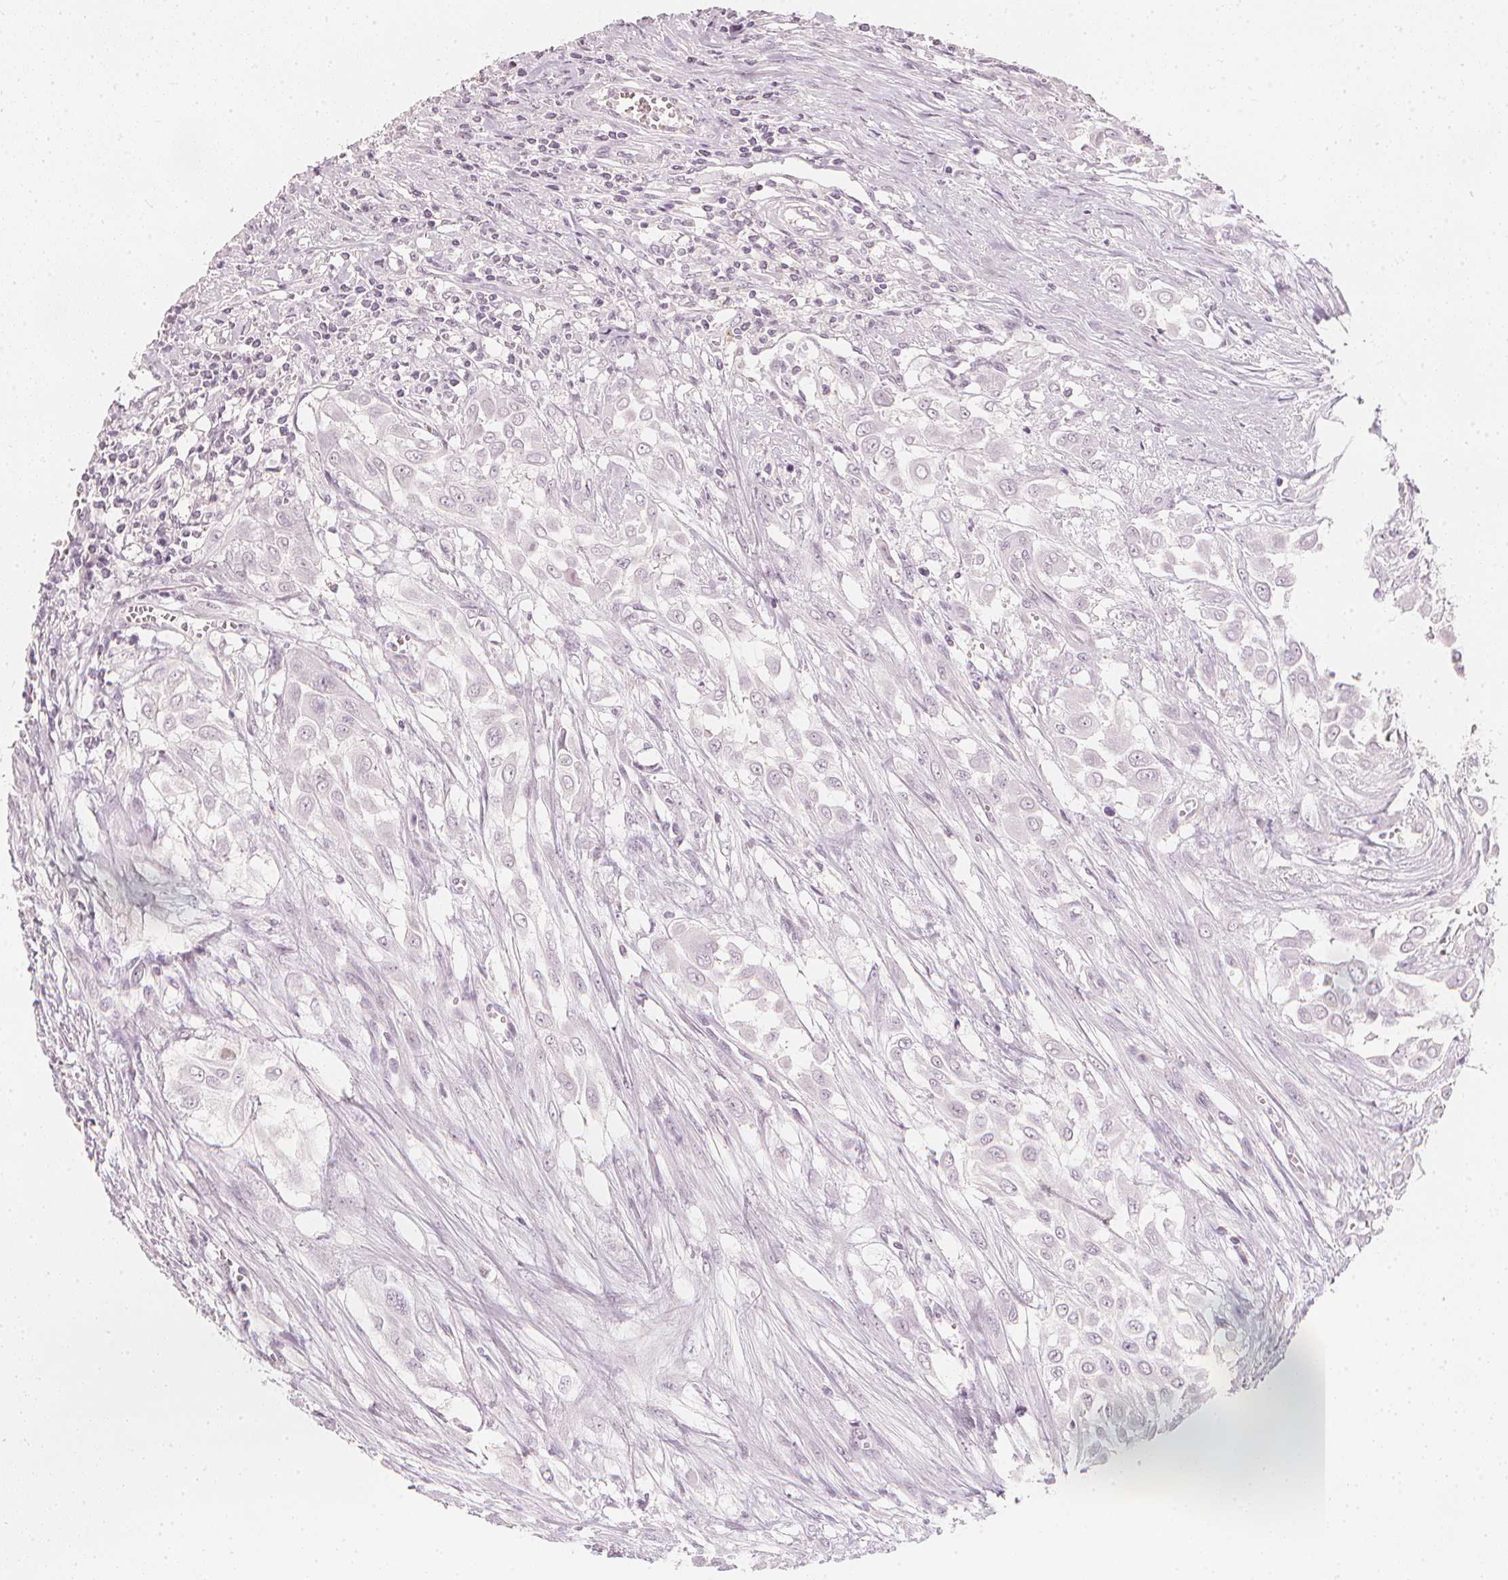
{"staining": {"intensity": "negative", "quantity": "none", "location": "none"}, "tissue": "urothelial cancer", "cell_type": "Tumor cells", "image_type": "cancer", "snomed": [{"axis": "morphology", "description": "Urothelial carcinoma, High grade"}, {"axis": "topography", "description": "Urinary bladder"}], "caption": "Tumor cells are negative for brown protein staining in urothelial cancer.", "gene": "CALB1", "patient": {"sex": "male", "age": 57}}